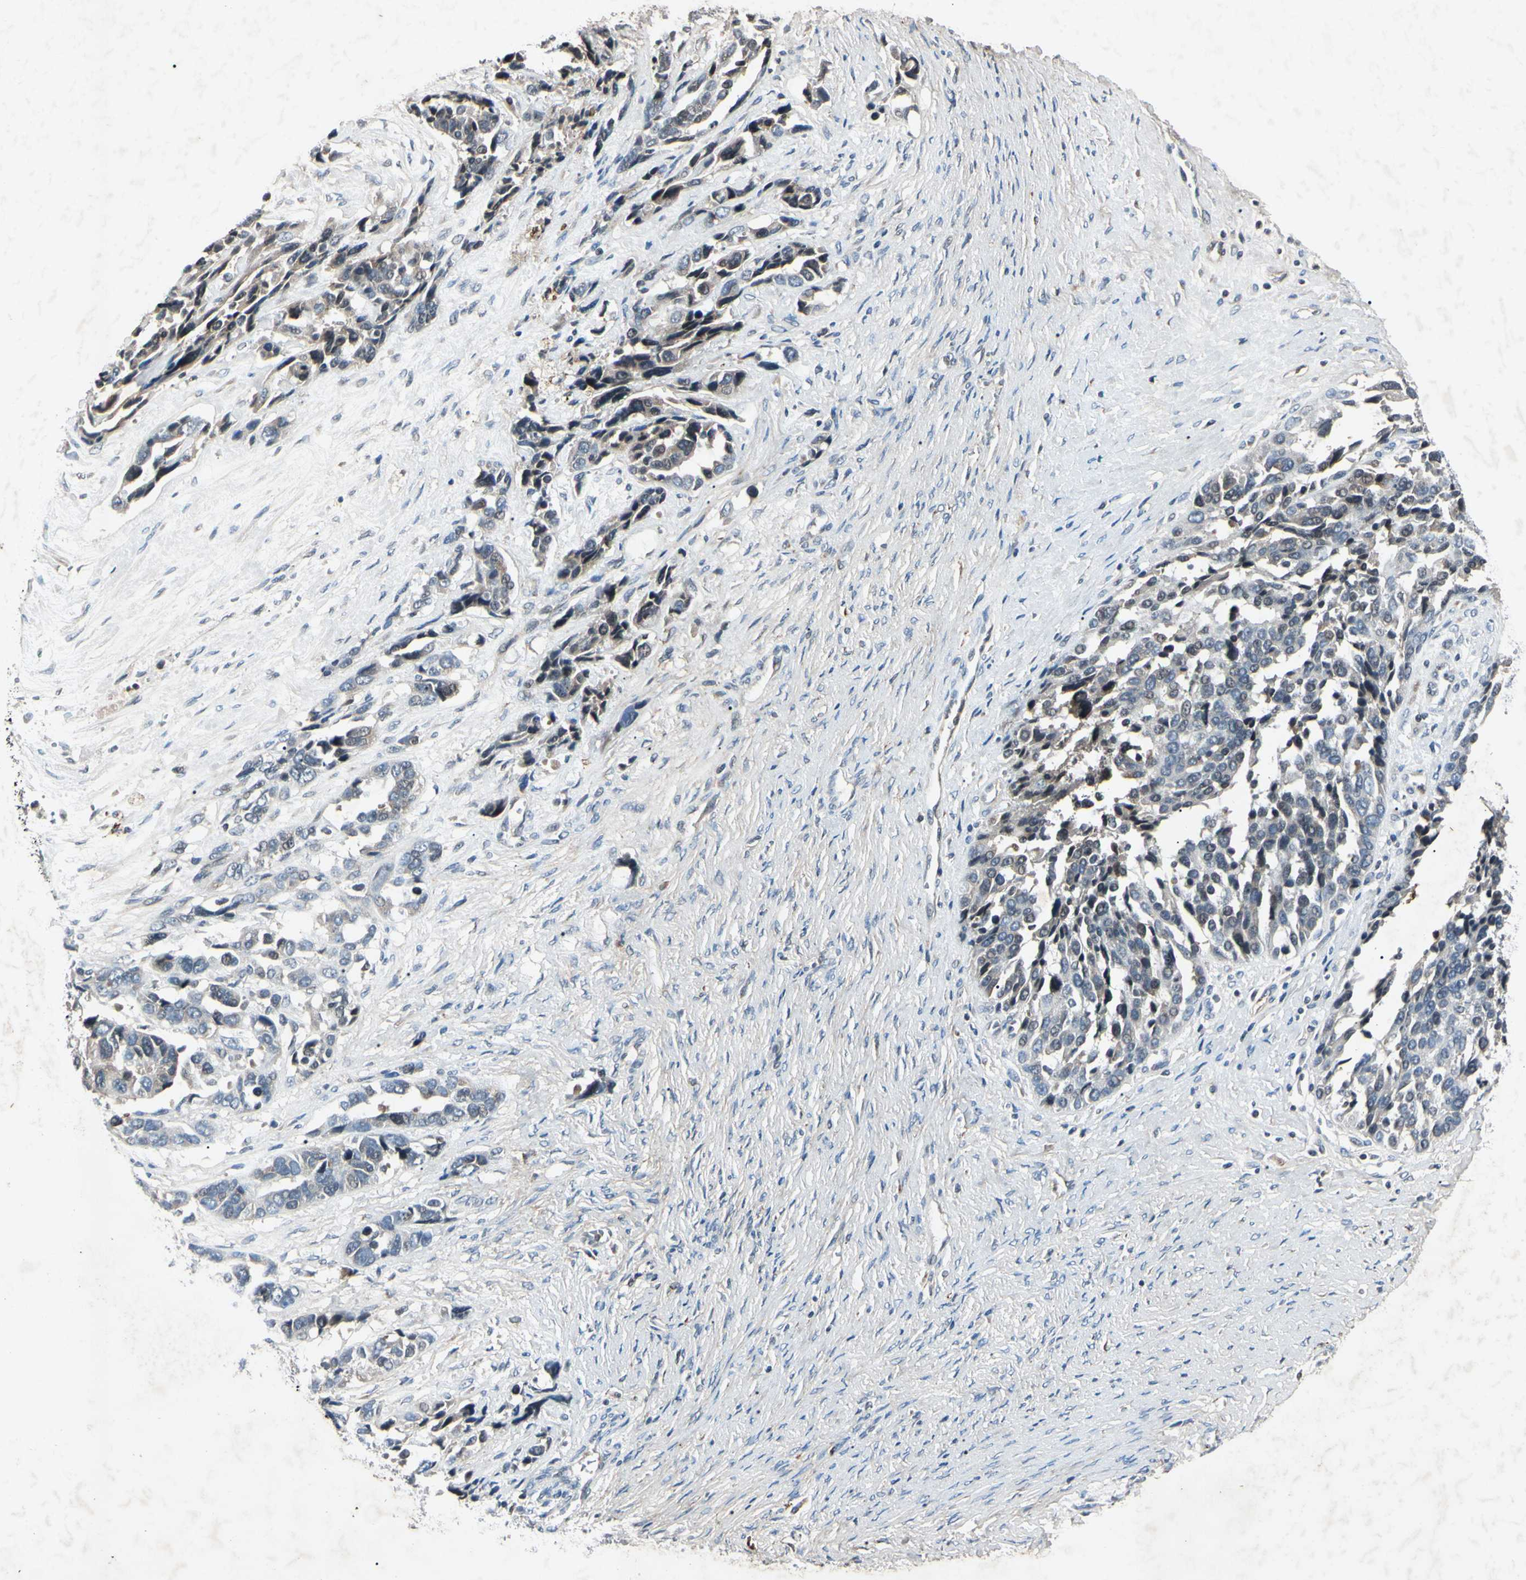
{"staining": {"intensity": "negative", "quantity": "none", "location": "none"}, "tissue": "ovarian cancer", "cell_type": "Tumor cells", "image_type": "cancer", "snomed": [{"axis": "morphology", "description": "Cystadenocarcinoma, serous, NOS"}, {"axis": "topography", "description": "Ovary"}], "caption": "There is no significant staining in tumor cells of ovarian cancer (serous cystadenocarcinoma).", "gene": "AEBP1", "patient": {"sex": "female", "age": 44}}